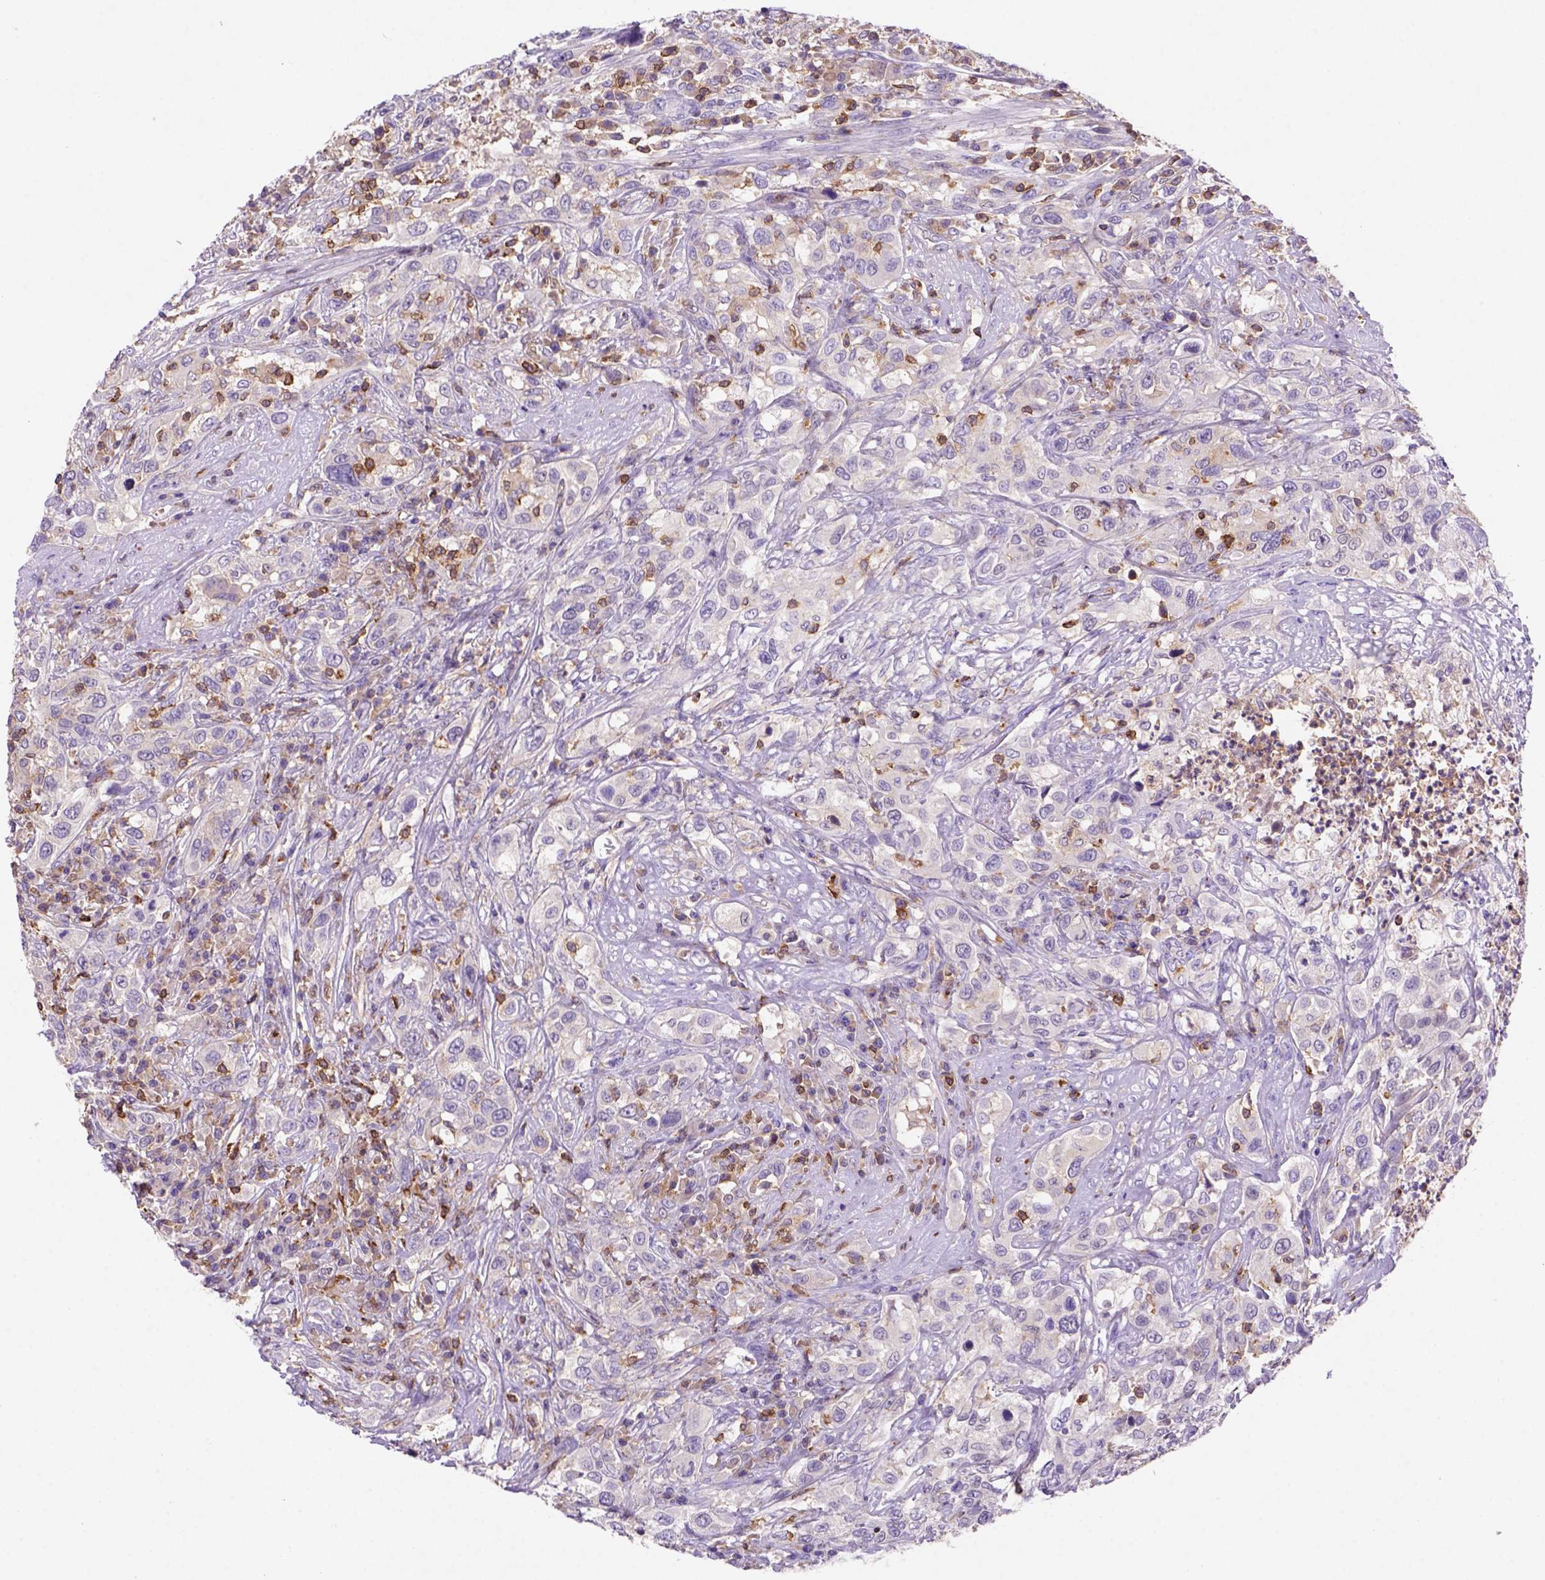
{"staining": {"intensity": "negative", "quantity": "none", "location": "none"}, "tissue": "urothelial cancer", "cell_type": "Tumor cells", "image_type": "cancer", "snomed": [{"axis": "morphology", "description": "Urothelial carcinoma, NOS"}, {"axis": "morphology", "description": "Urothelial carcinoma, High grade"}, {"axis": "topography", "description": "Urinary bladder"}], "caption": "Human high-grade urothelial carcinoma stained for a protein using IHC demonstrates no staining in tumor cells.", "gene": "INPP5D", "patient": {"sex": "female", "age": 64}}